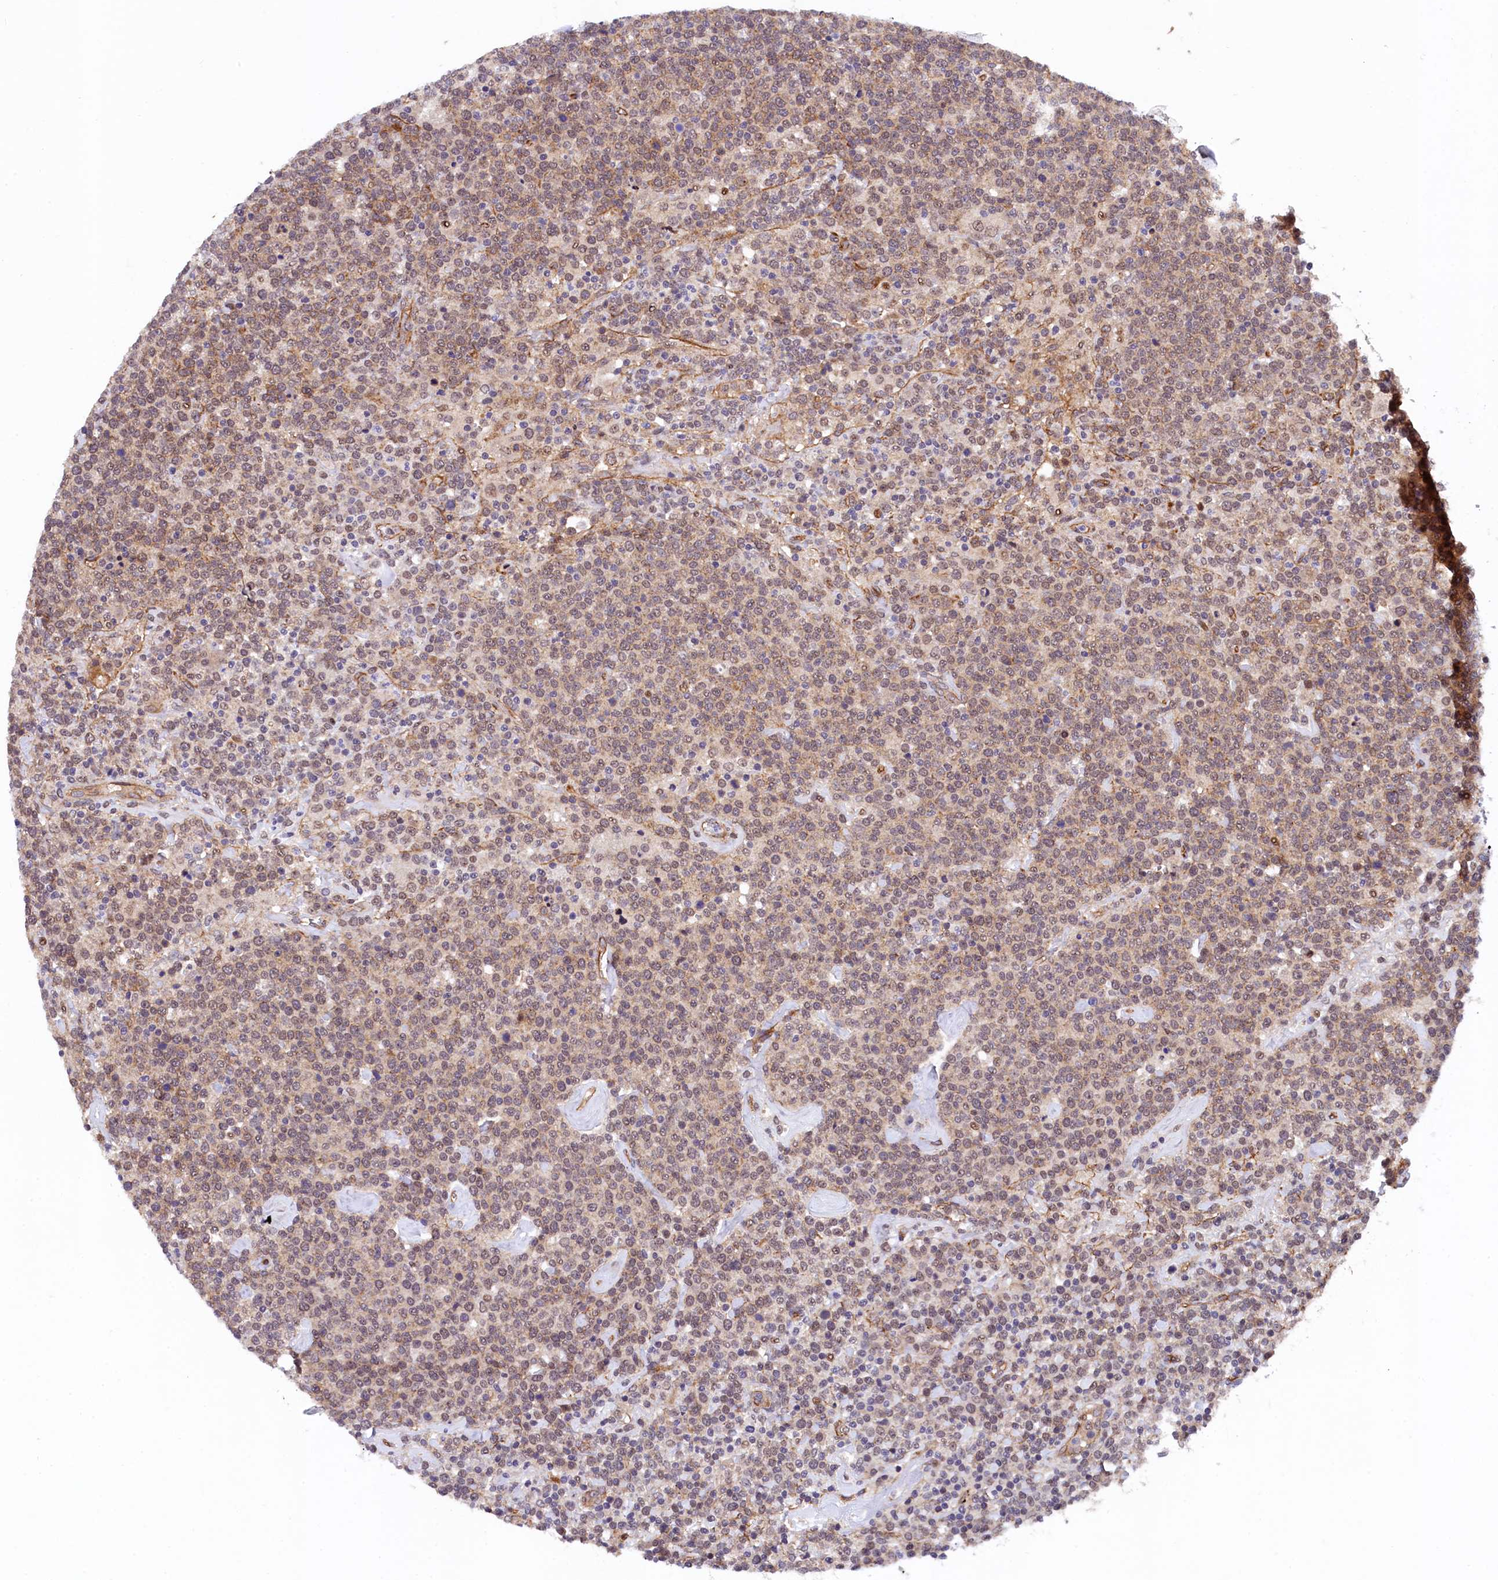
{"staining": {"intensity": "weak", "quantity": "25%-75%", "location": "cytoplasmic/membranous"}, "tissue": "lymphoma", "cell_type": "Tumor cells", "image_type": "cancer", "snomed": [{"axis": "morphology", "description": "Malignant lymphoma, non-Hodgkin's type, High grade"}, {"axis": "topography", "description": "Lymph node"}], "caption": "High-grade malignant lymphoma, non-Hodgkin's type stained with immunohistochemistry (IHC) shows weak cytoplasmic/membranous expression in approximately 25%-75% of tumor cells. (IHC, brightfield microscopy, high magnification).", "gene": "ARL14EP", "patient": {"sex": "male", "age": 61}}